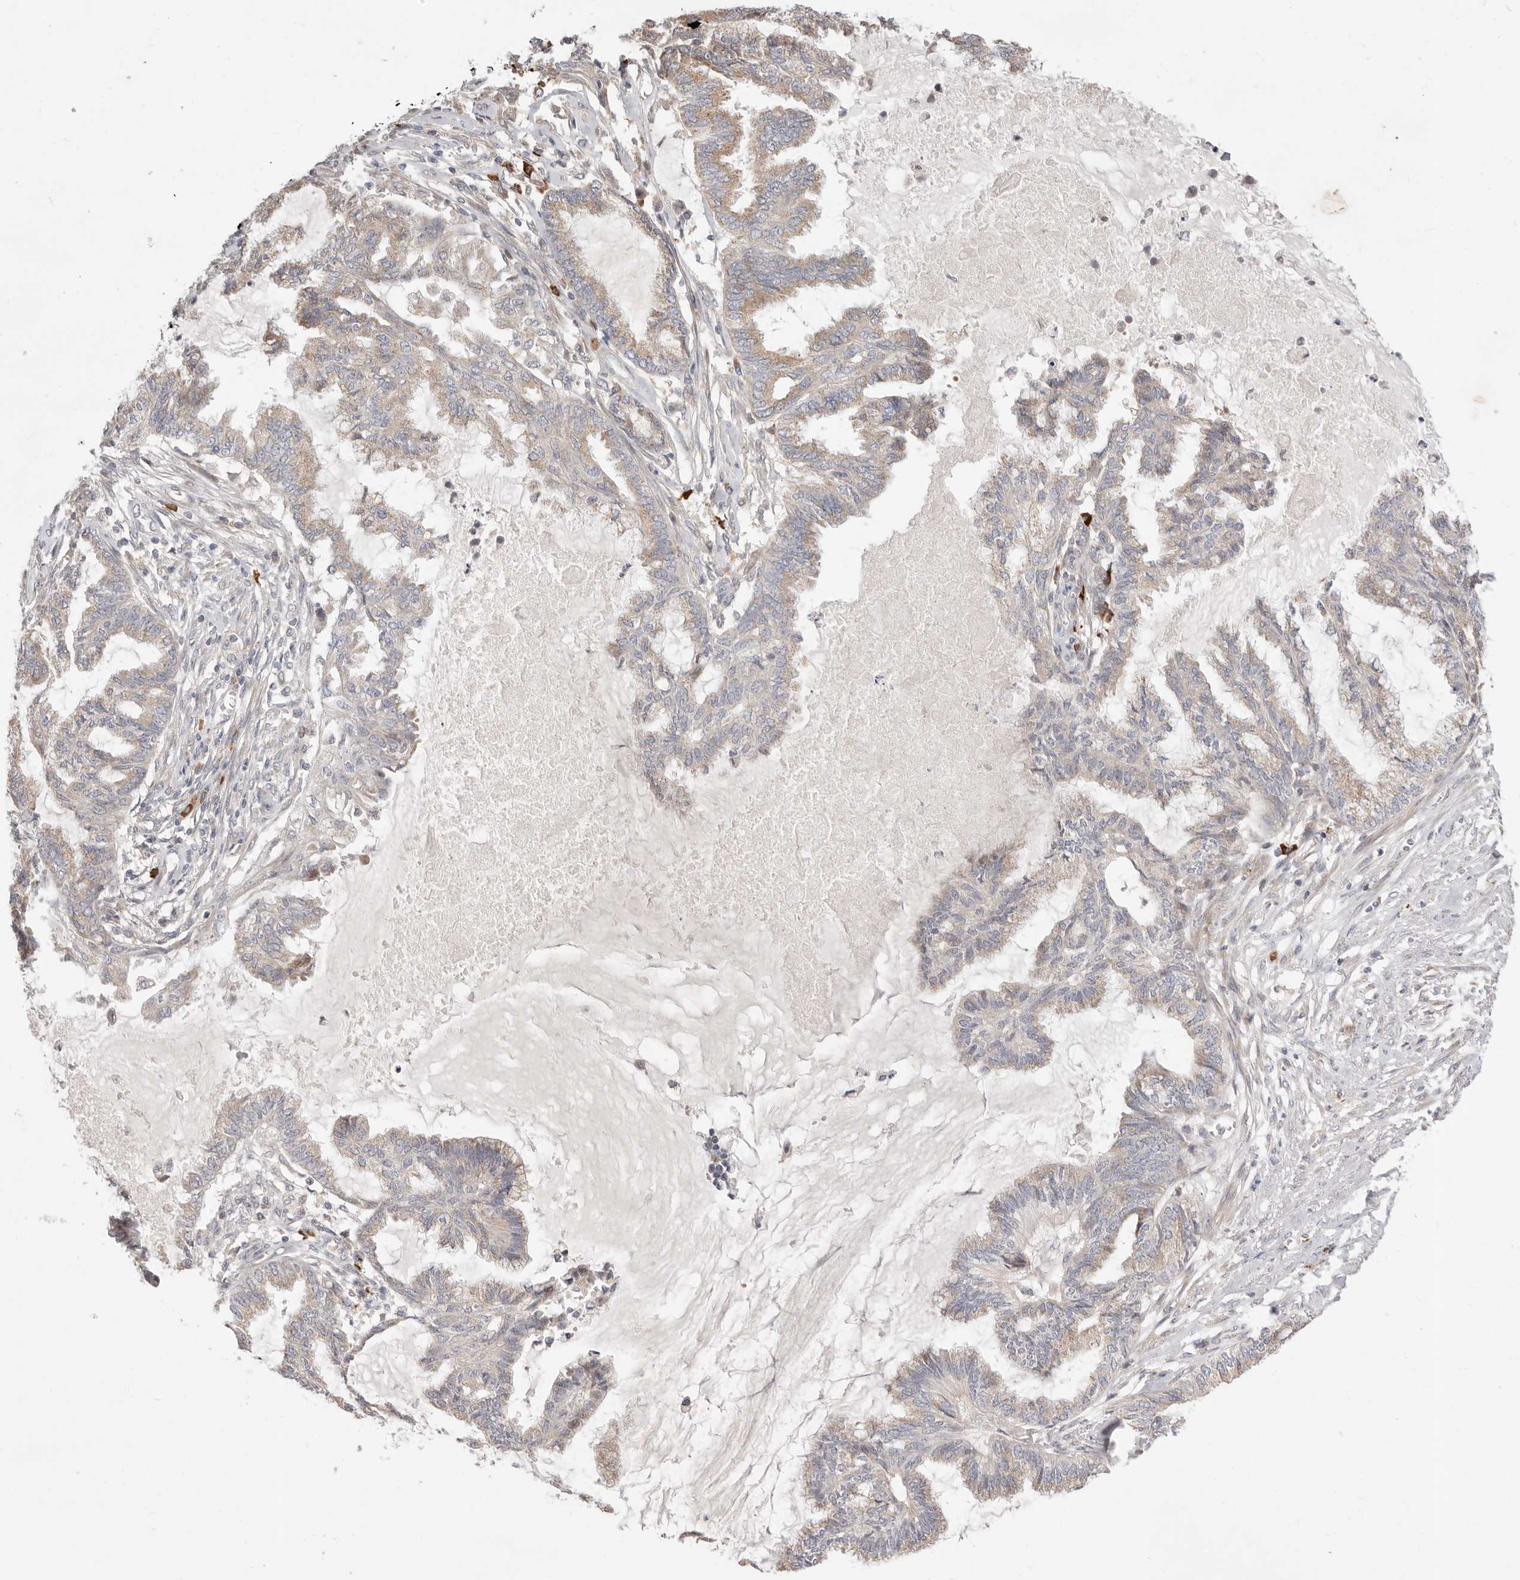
{"staining": {"intensity": "moderate", "quantity": "25%-75%", "location": "cytoplasmic/membranous"}, "tissue": "endometrial cancer", "cell_type": "Tumor cells", "image_type": "cancer", "snomed": [{"axis": "morphology", "description": "Adenocarcinoma, NOS"}, {"axis": "topography", "description": "Endometrium"}], "caption": "Human endometrial cancer (adenocarcinoma) stained with a brown dye exhibits moderate cytoplasmic/membranous positive expression in about 25%-75% of tumor cells.", "gene": "USH1C", "patient": {"sex": "female", "age": 86}}